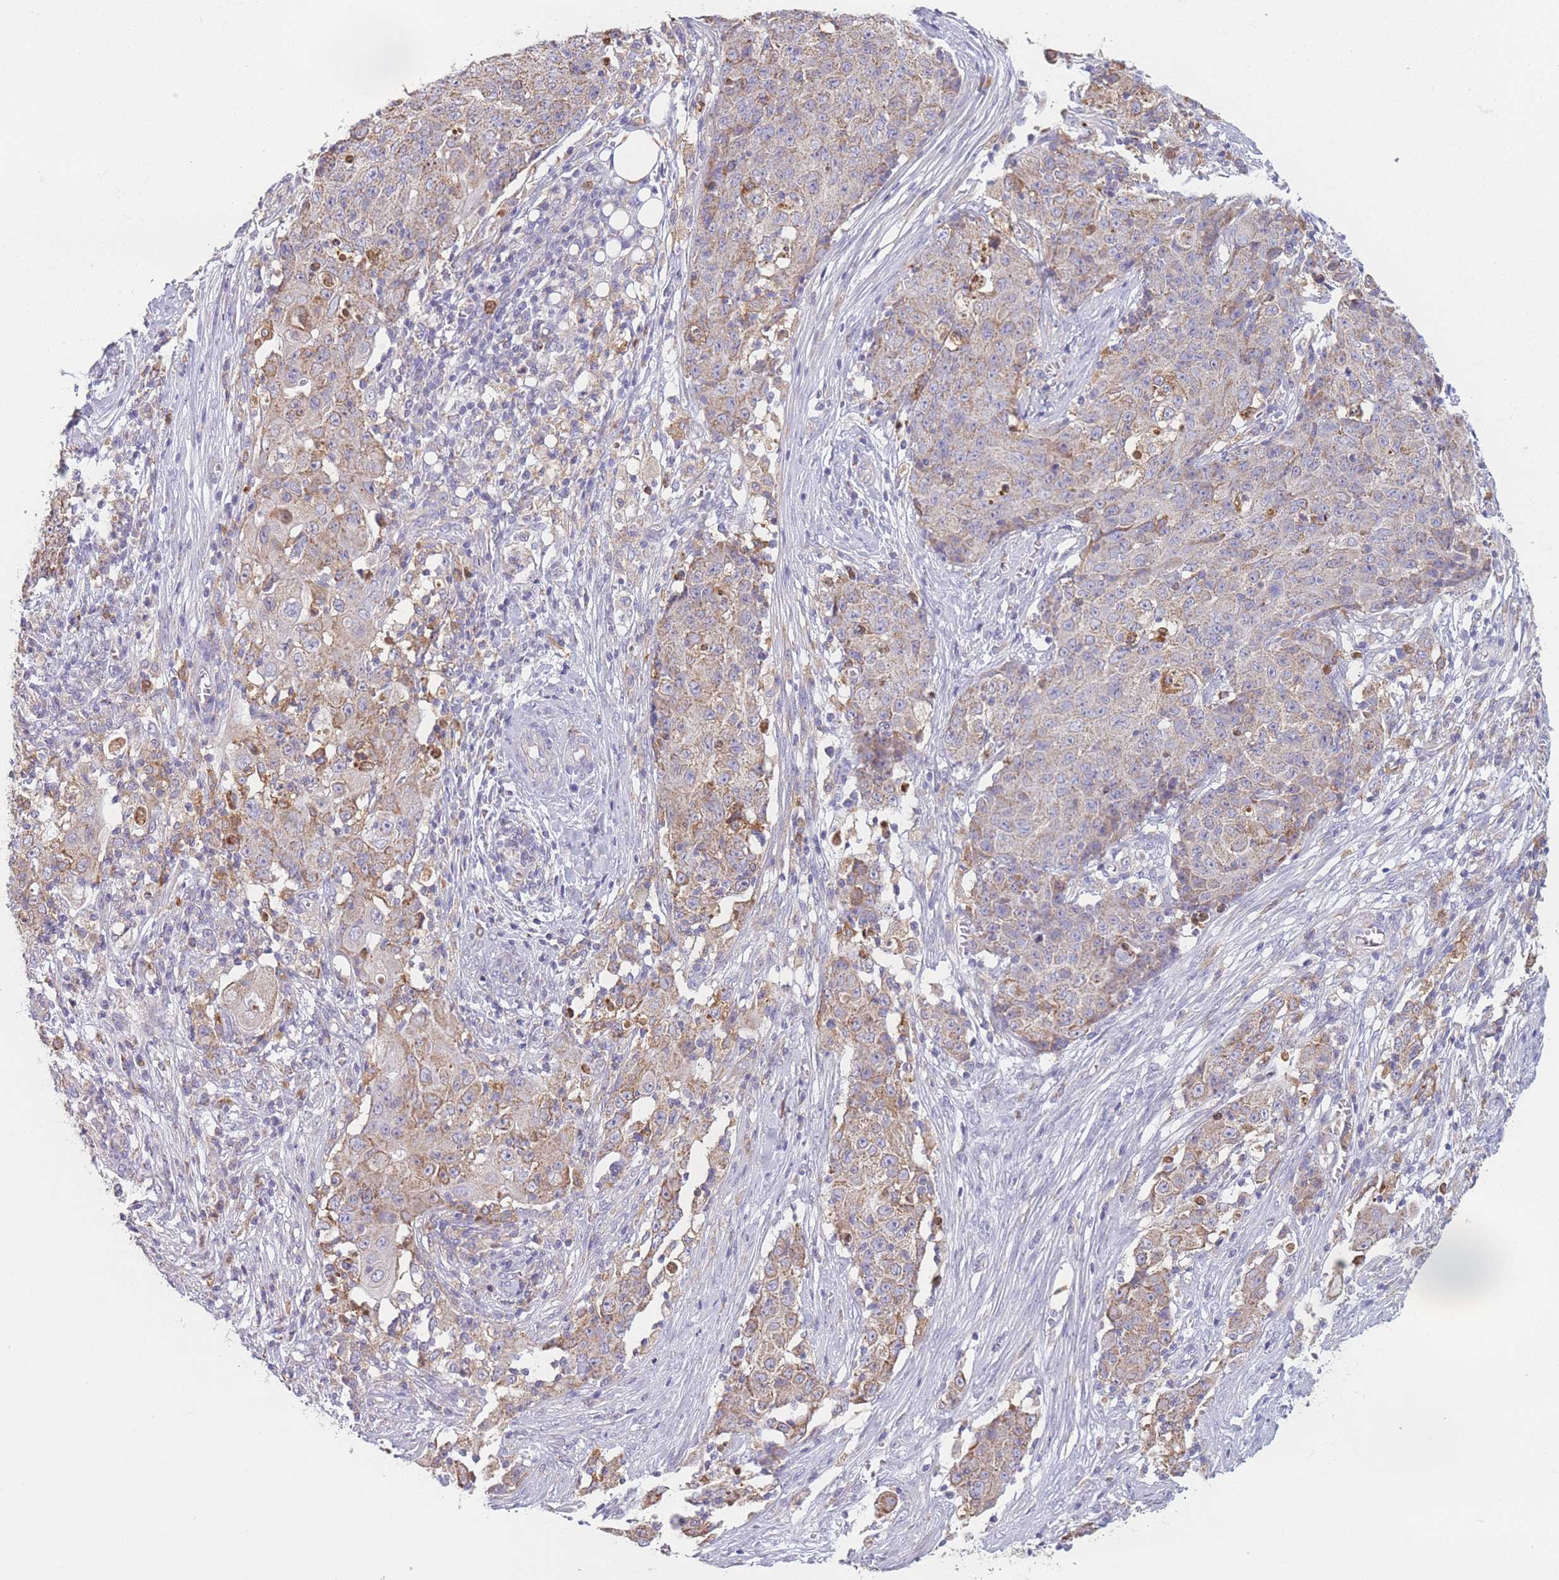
{"staining": {"intensity": "moderate", "quantity": "25%-75%", "location": "cytoplasmic/membranous"}, "tissue": "ovarian cancer", "cell_type": "Tumor cells", "image_type": "cancer", "snomed": [{"axis": "morphology", "description": "Carcinoma, endometroid"}, {"axis": "topography", "description": "Ovary"}], "caption": "The histopathology image exhibits staining of ovarian cancer, revealing moderate cytoplasmic/membranous protein expression (brown color) within tumor cells.", "gene": "PRAM1", "patient": {"sex": "female", "age": 42}}